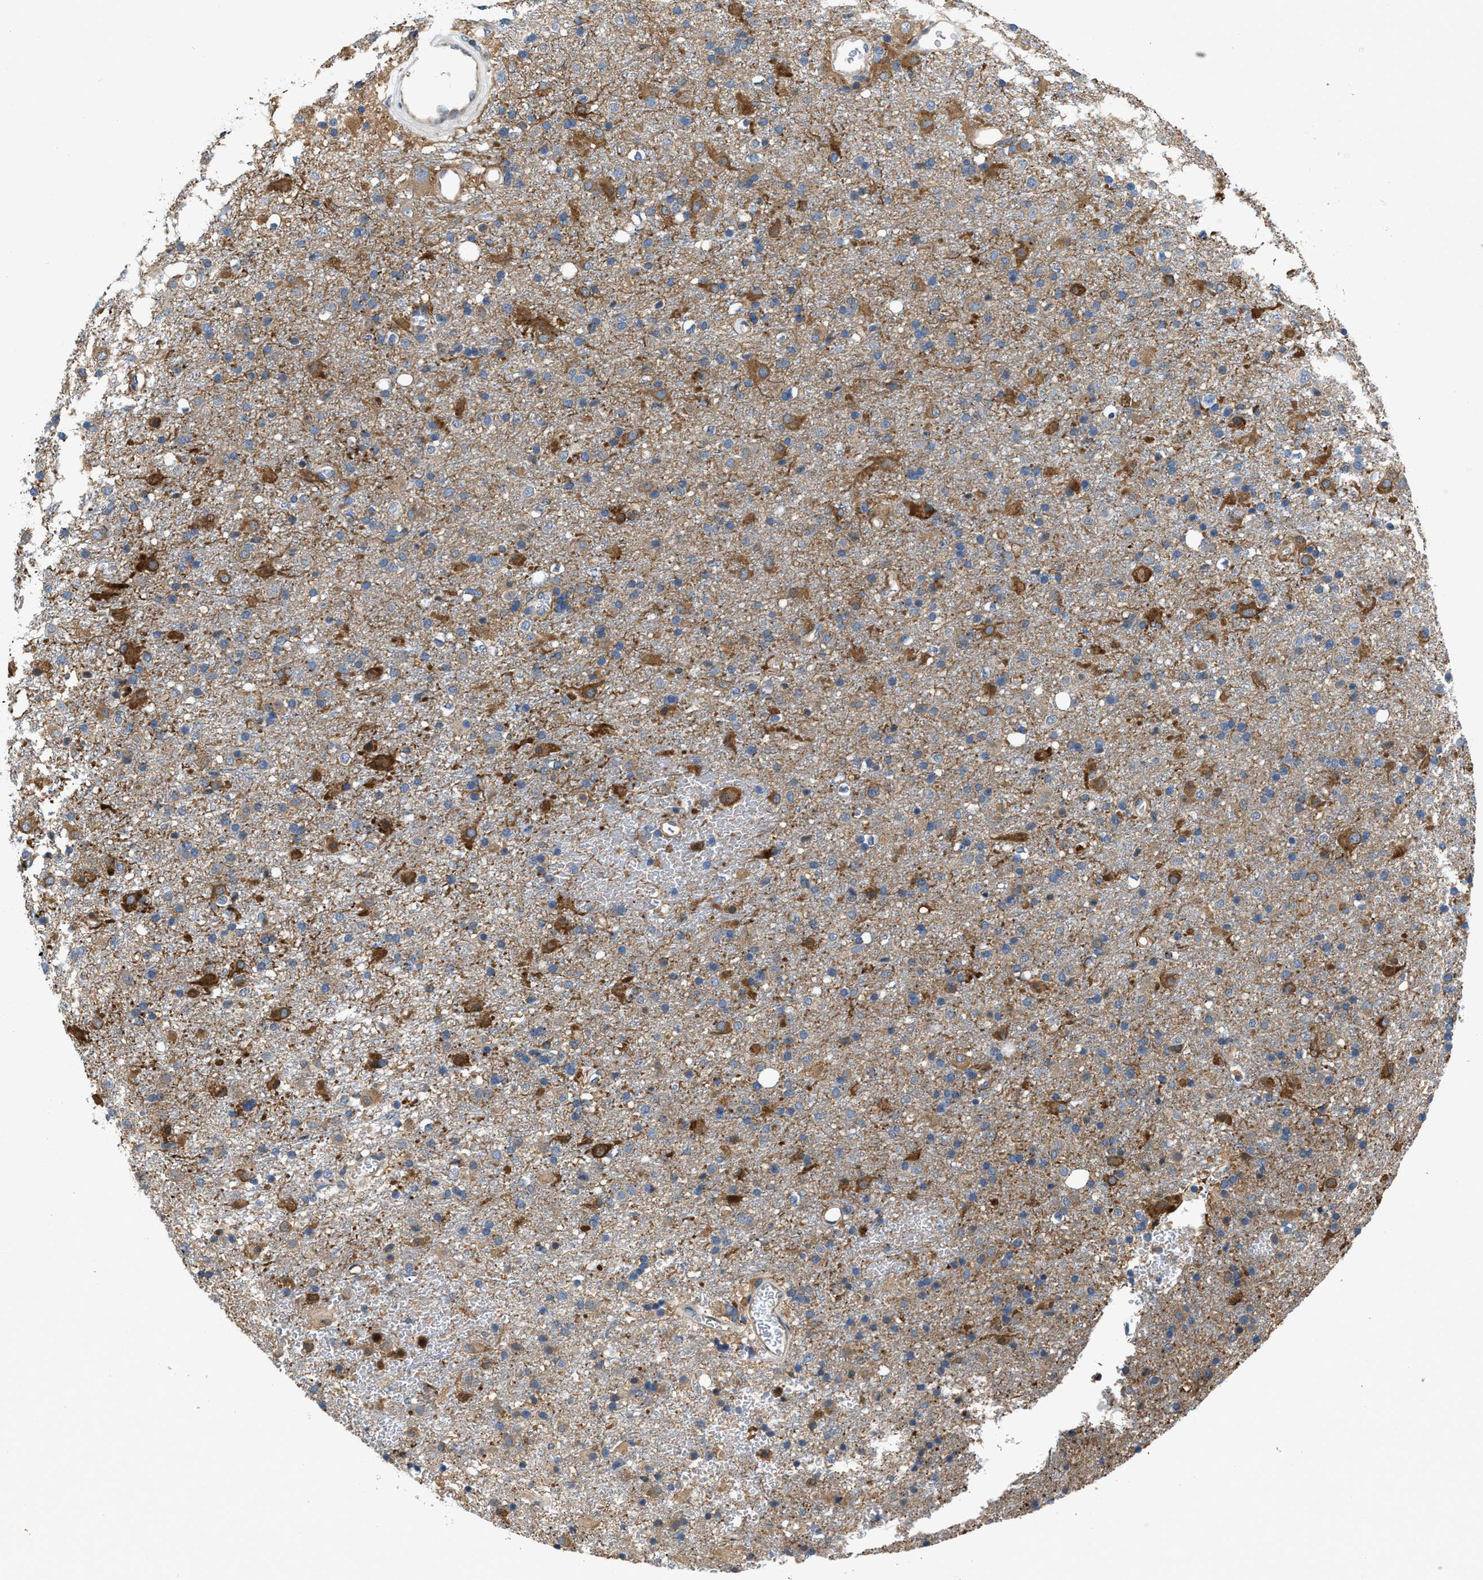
{"staining": {"intensity": "moderate", "quantity": "25%-75%", "location": "cytoplasmic/membranous"}, "tissue": "glioma", "cell_type": "Tumor cells", "image_type": "cancer", "snomed": [{"axis": "morphology", "description": "Glioma, malignant, Low grade"}, {"axis": "topography", "description": "Brain"}], "caption": "Immunohistochemical staining of human malignant glioma (low-grade) displays moderate cytoplasmic/membranous protein positivity in about 25%-75% of tumor cells. (DAB IHC, brown staining for protein, blue staining for nuclei).", "gene": "PKM", "patient": {"sex": "male", "age": 65}}